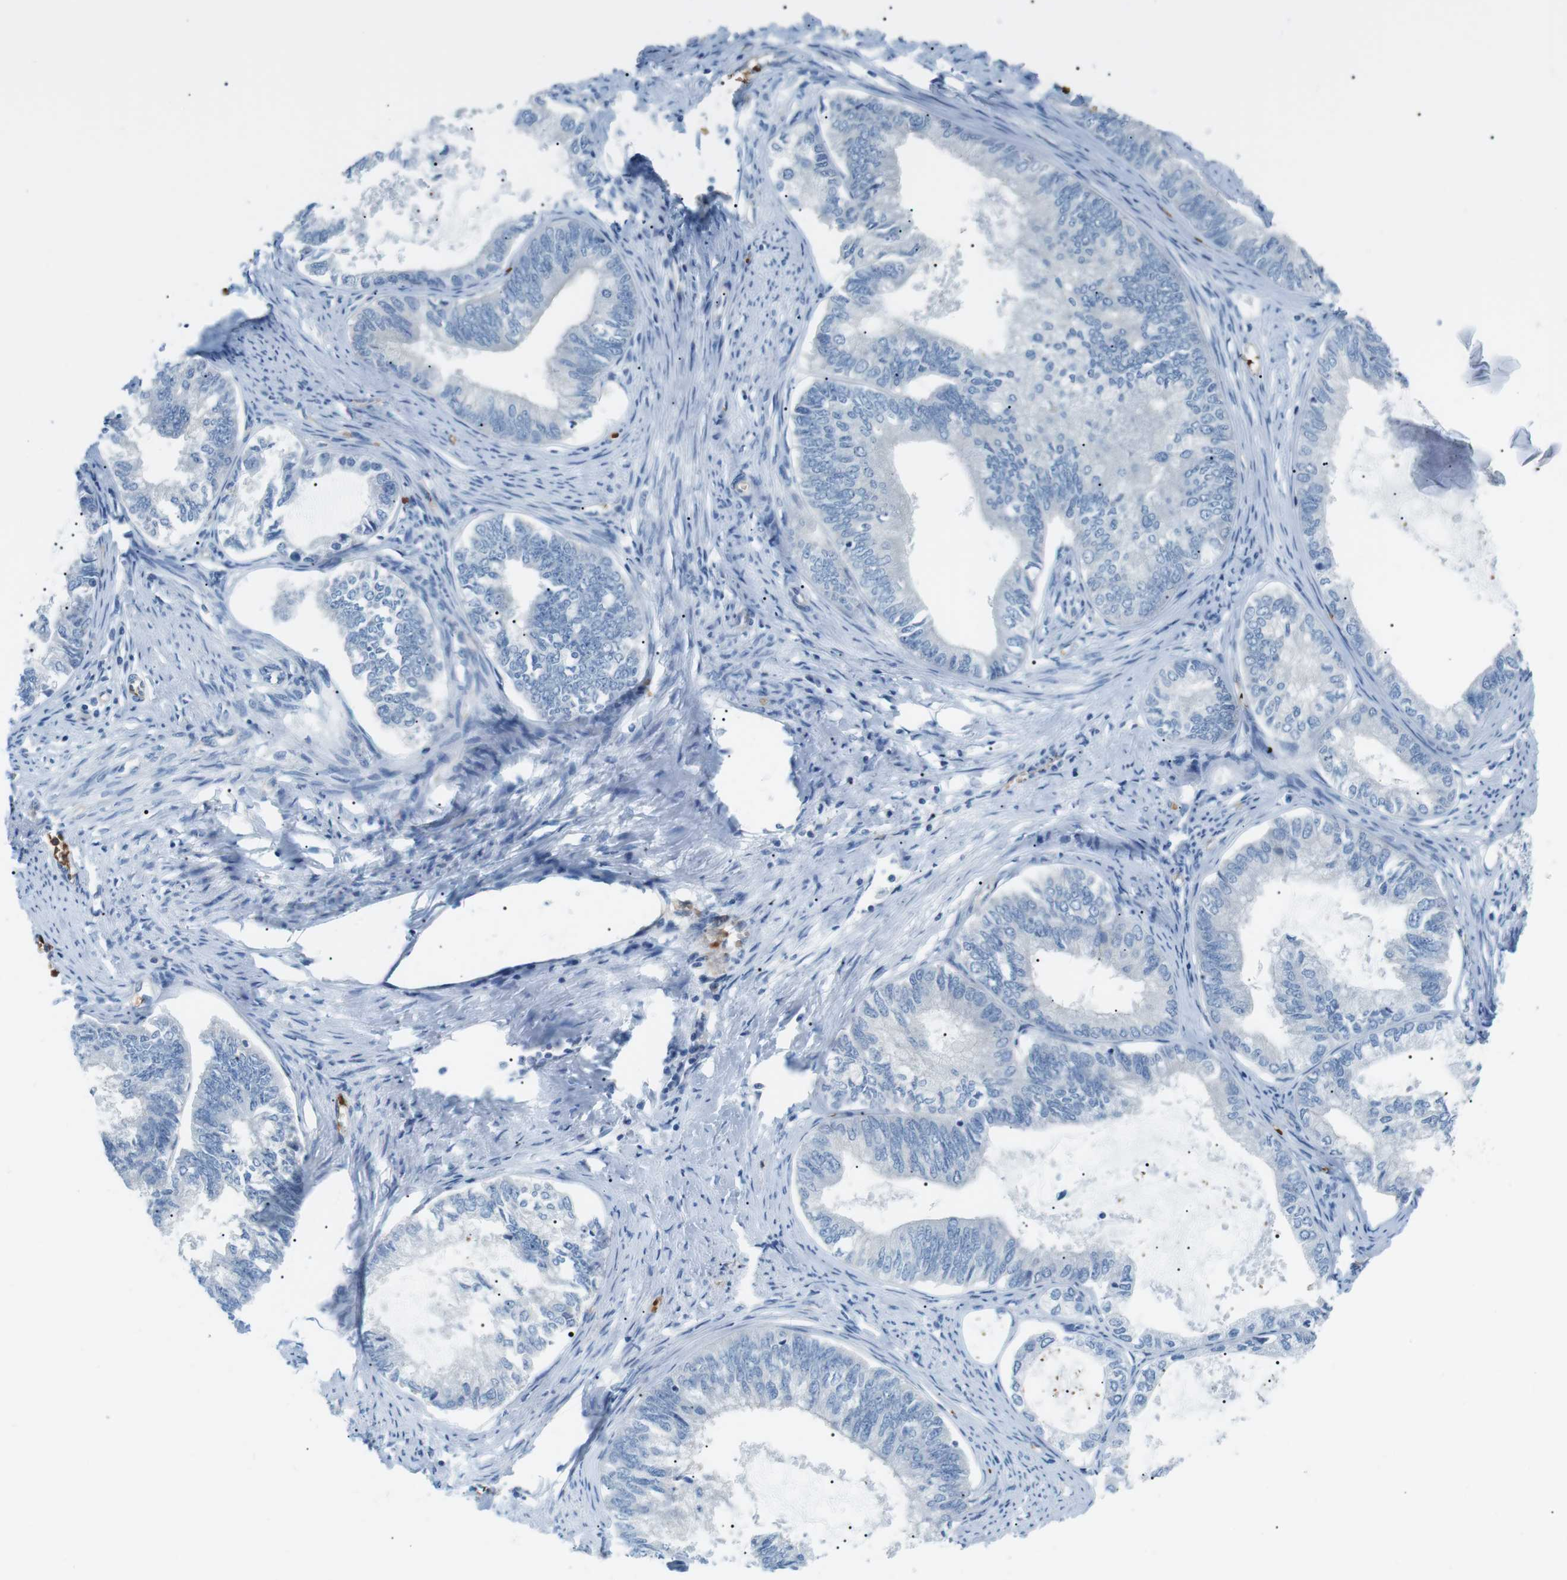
{"staining": {"intensity": "negative", "quantity": "none", "location": "none"}, "tissue": "endometrial cancer", "cell_type": "Tumor cells", "image_type": "cancer", "snomed": [{"axis": "morphology", "description": "Adenocarcinoma, NOS"}, {"axis": "topography", "description": "Endometrium"}], "caption": "DAB immunohistochemical staining of adenocarcinoma (endometrial) demonstrates no significant positivity in tumor cells.", "gene": "ADCY10", "patient": {"sex": "female", "age": 86}}